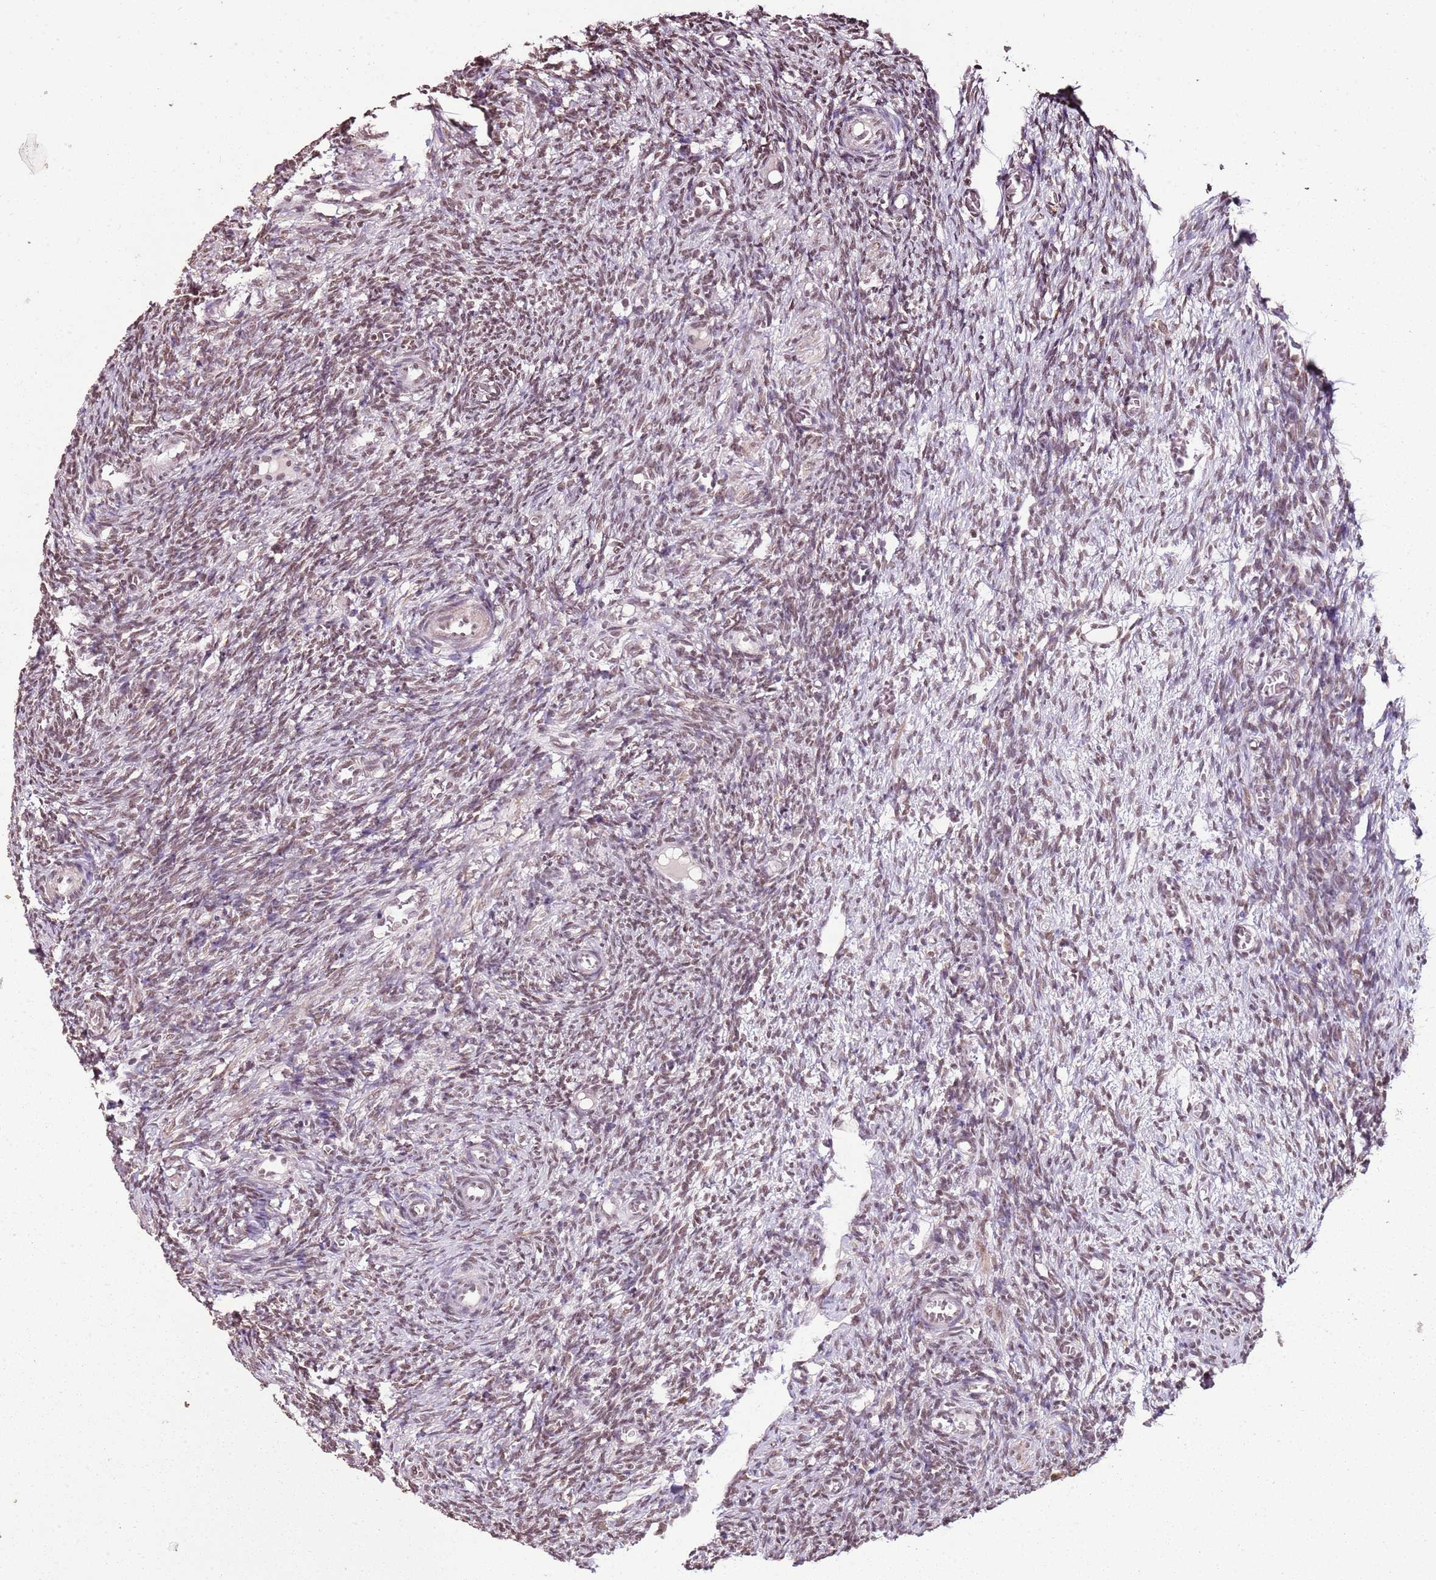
{"staining": {"intensity": "weak", "quantity": "25%-75%", "location": "nuclear"}, "tissue": "ovary", "cell_type": "Ovarian stroma cells", "image_type": "normal", "snomed": [{"axis": "morphology", "description": "Normal tissue, NOS"}, {"axis": "topography", "description": "Ovary"}], "caption": "Ovary stained with immunohistochemistry (IHC) shows weak nuclear staining in about 25%-75% of ovarian stroma cells.", "gene": "ARL14EP", "patient": {"sex": "female", "age": 27}}